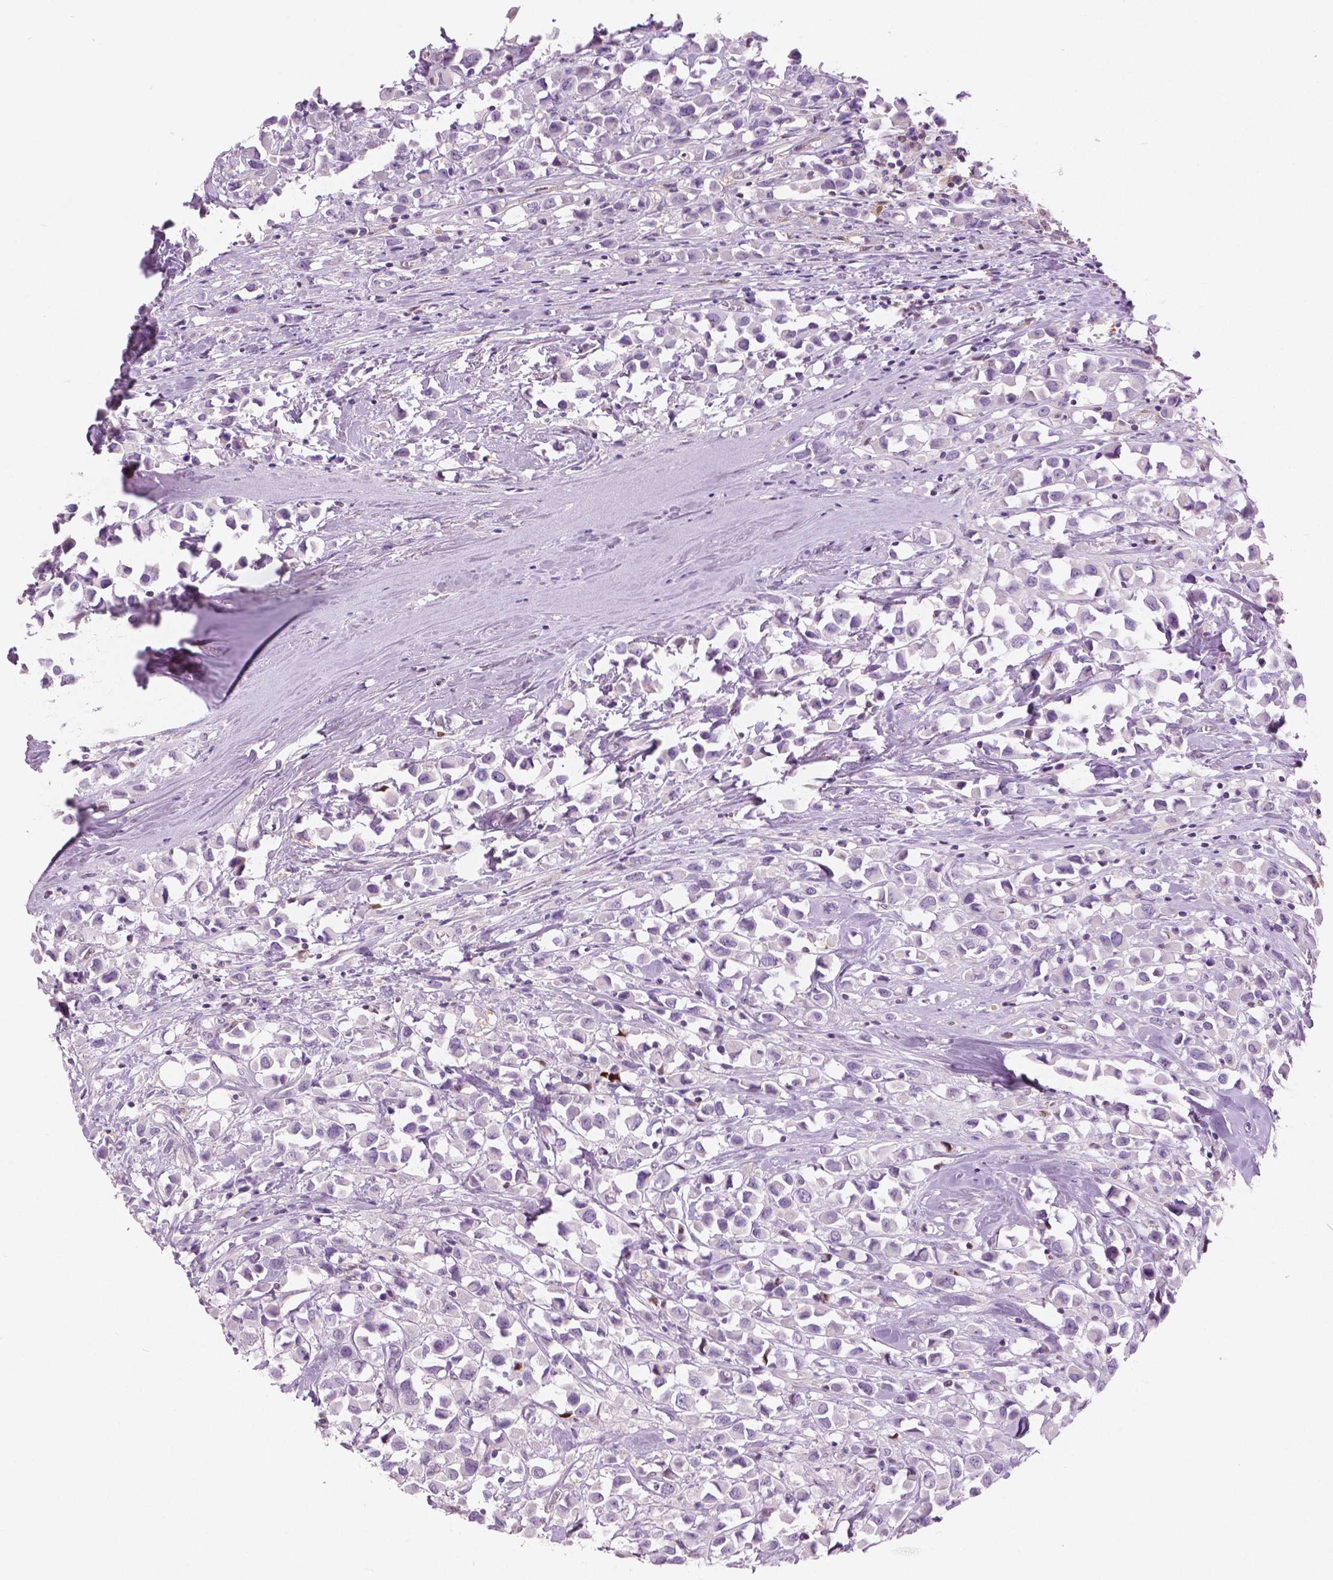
{"staining": {"intensity": "negative", "quantity": "none", "location": "none"}, "tissue": "breast cancer", "cell_type": "Tumor cells", "image_type": "cancer", "snomed": [{"axis": "morphology", "description": "Duct carcinoma"}, {"axis": "topography", "description": "Breast"}], "caption": "Micrograph shows no significant protein positivity in tumor cells of invasive ductal carcinoma (breast).", "gene": "GALM", "patient": {"sex": "female", "age": 61}}